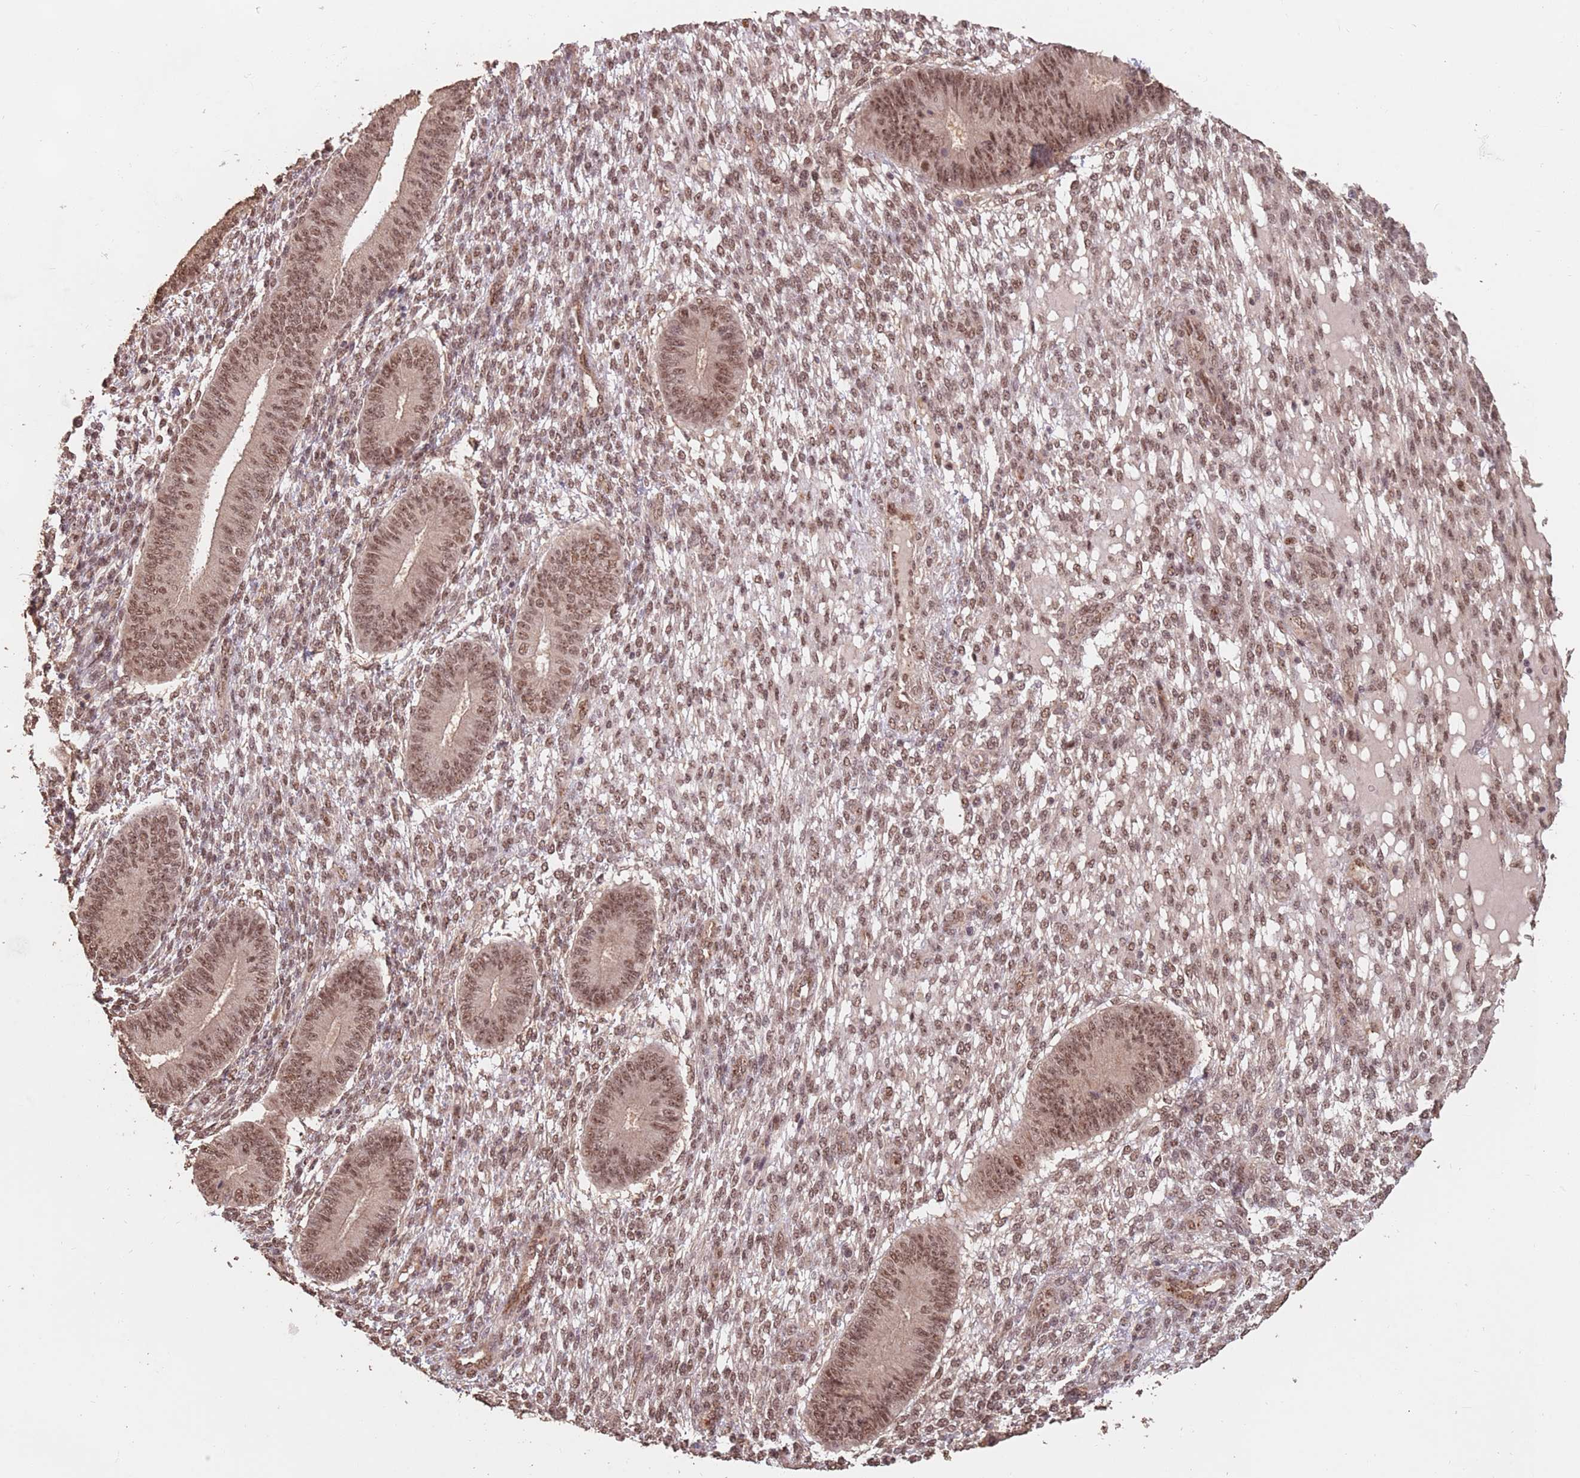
{"staining": {"intensity": "moderate", "quantity": ">75%", "location": "nuclear"}, "tissue": "endometrium", "cell_type": "Cells in endometrial stroma", "image_type": "normal", "snomed": [{"axis": "morphology", "description": "Normal tissue, NOS"}, {"axis": "topography", "description": "Endometrium"}], "caption": "Approximately >75% of cells in endometrial stroma in normal human endometrium reveal moderate nuclear protein expression as visualized by brown immunohistochemical staining.", "gene": "RFXANK", "patient": {"sex": "female", "age": 49}}